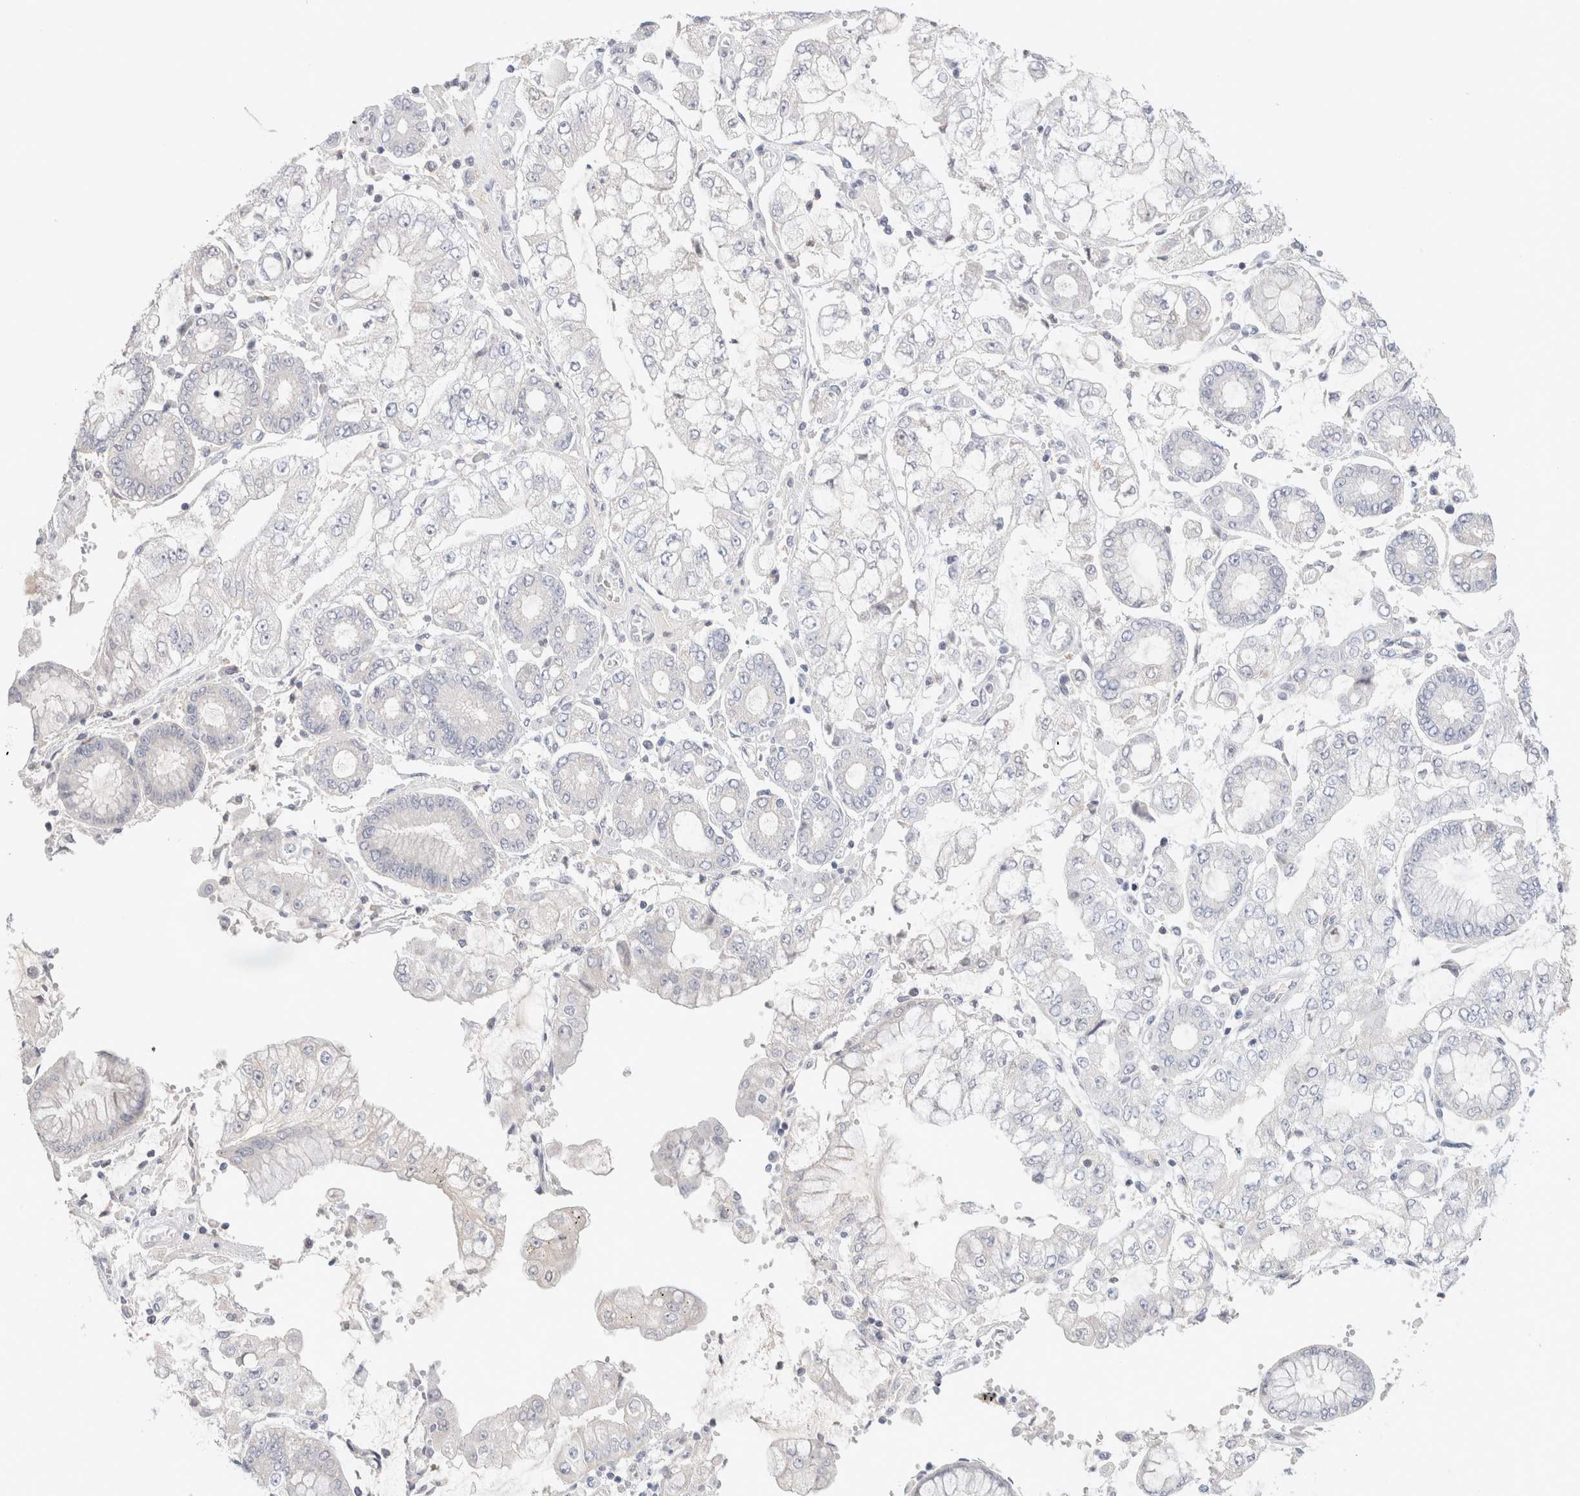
{"staining": {"intensity": "negative", "quantity": "none", "location": "none"}, "tissue": "stomach cancer", "cell_type": "Tumor cells", "image_type": "cancer", "snomed": [{"axis": "morphology", "description": "Adenocarcinoma, NOS"}, {"axis": "topography", "description": "Stomach"}], "caption": "Immunohistochemistry (IHC) of human stomach adenocarcinoma demonstrates no positivity in tumor cells.", "gene": "MPP2", "patient": {"sex": "male", "age": 76}}